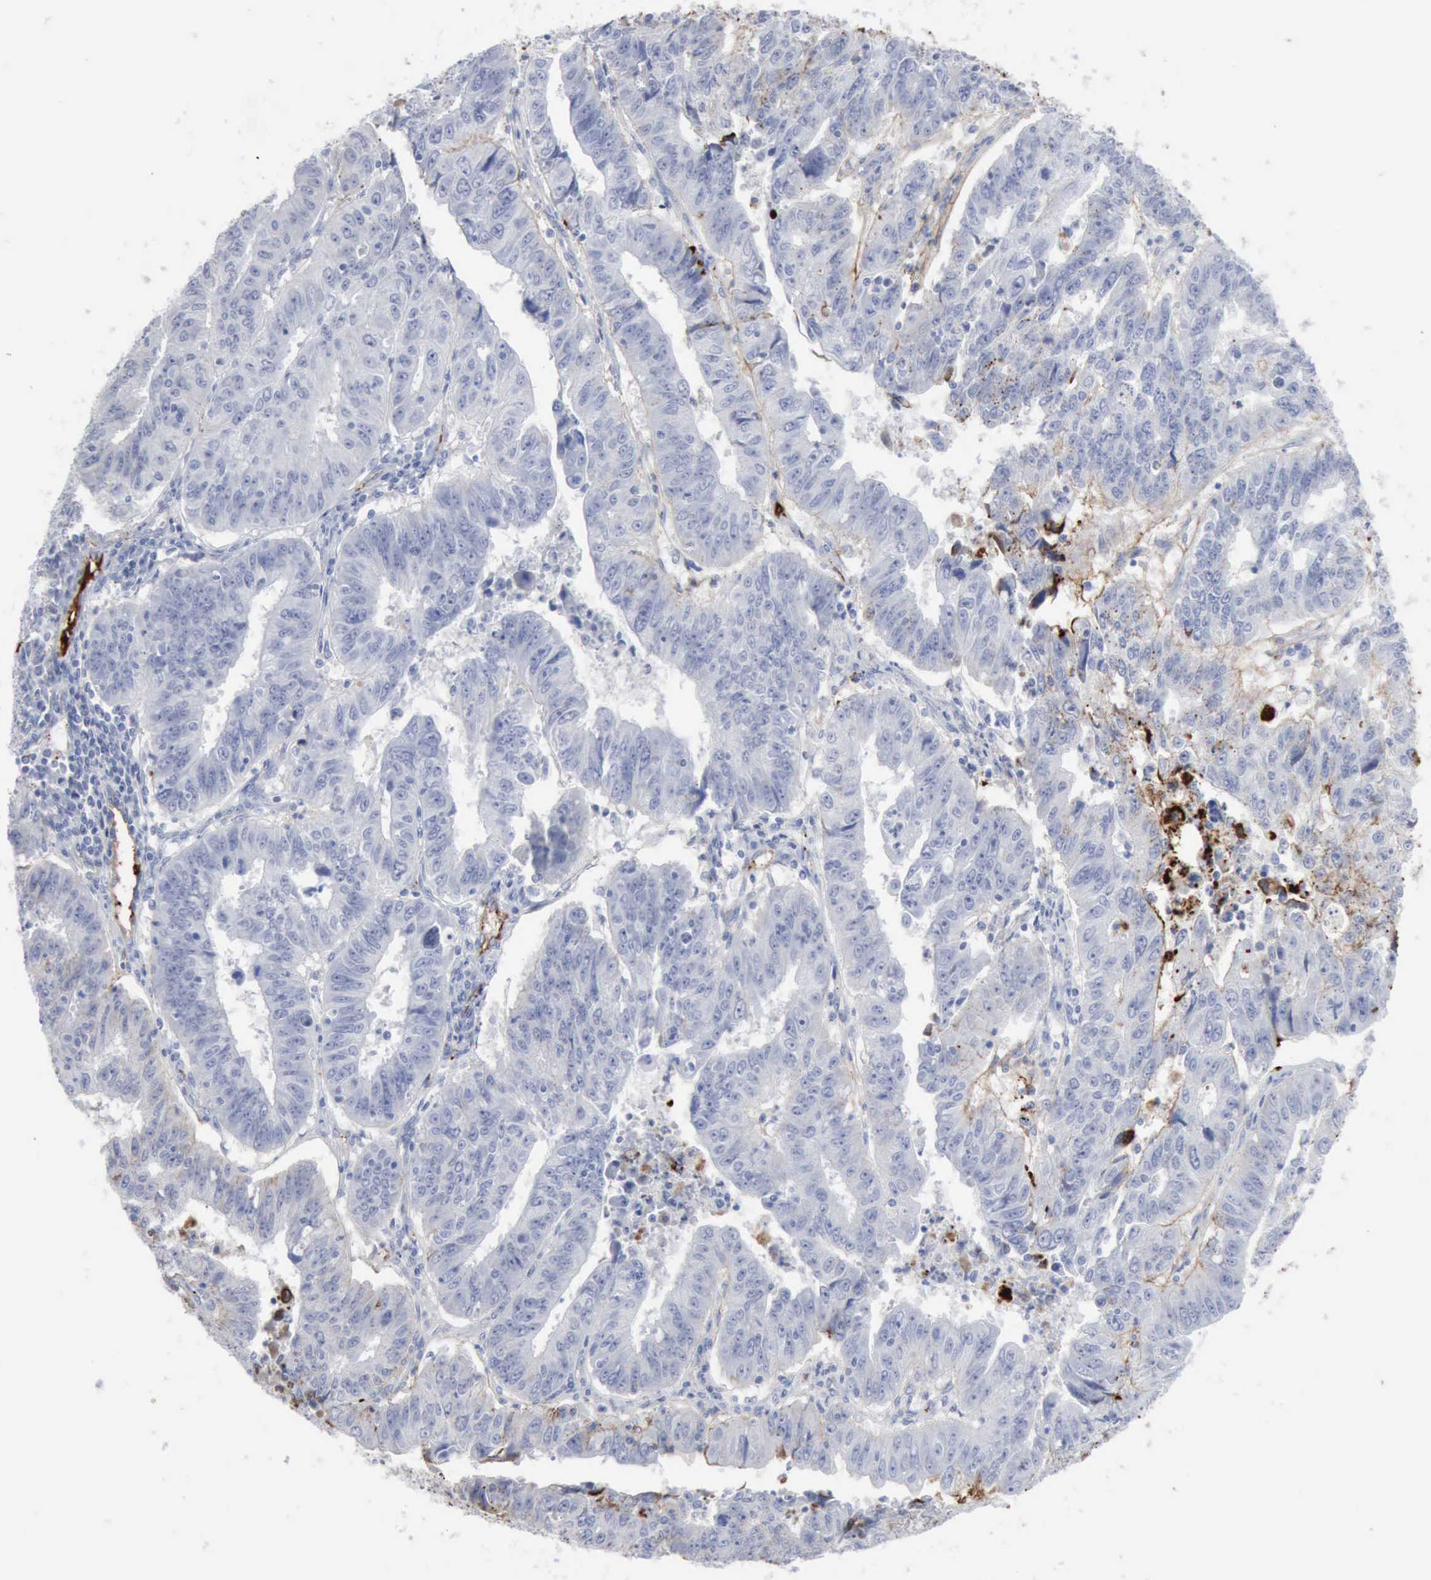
{"staining": {"intensity": "negative", "quantity": "none", "location": "none"}, "tissue": "endometrial cancer", "cell_type": "Tumor cells", "image_type": "cancer", "snomed": [{"axis": "morphology", "description": "Adenocarcinoma, NOS"}, {"axis": "topography", "description": "Endometrium"}], "caption": "DAB immunohistochemical staining of human endometrial adenocarcinoma exhibits no significant staining in tumor cells.", "gene": "C4BPA", "patient": {"sex": "female", "age": 42}}